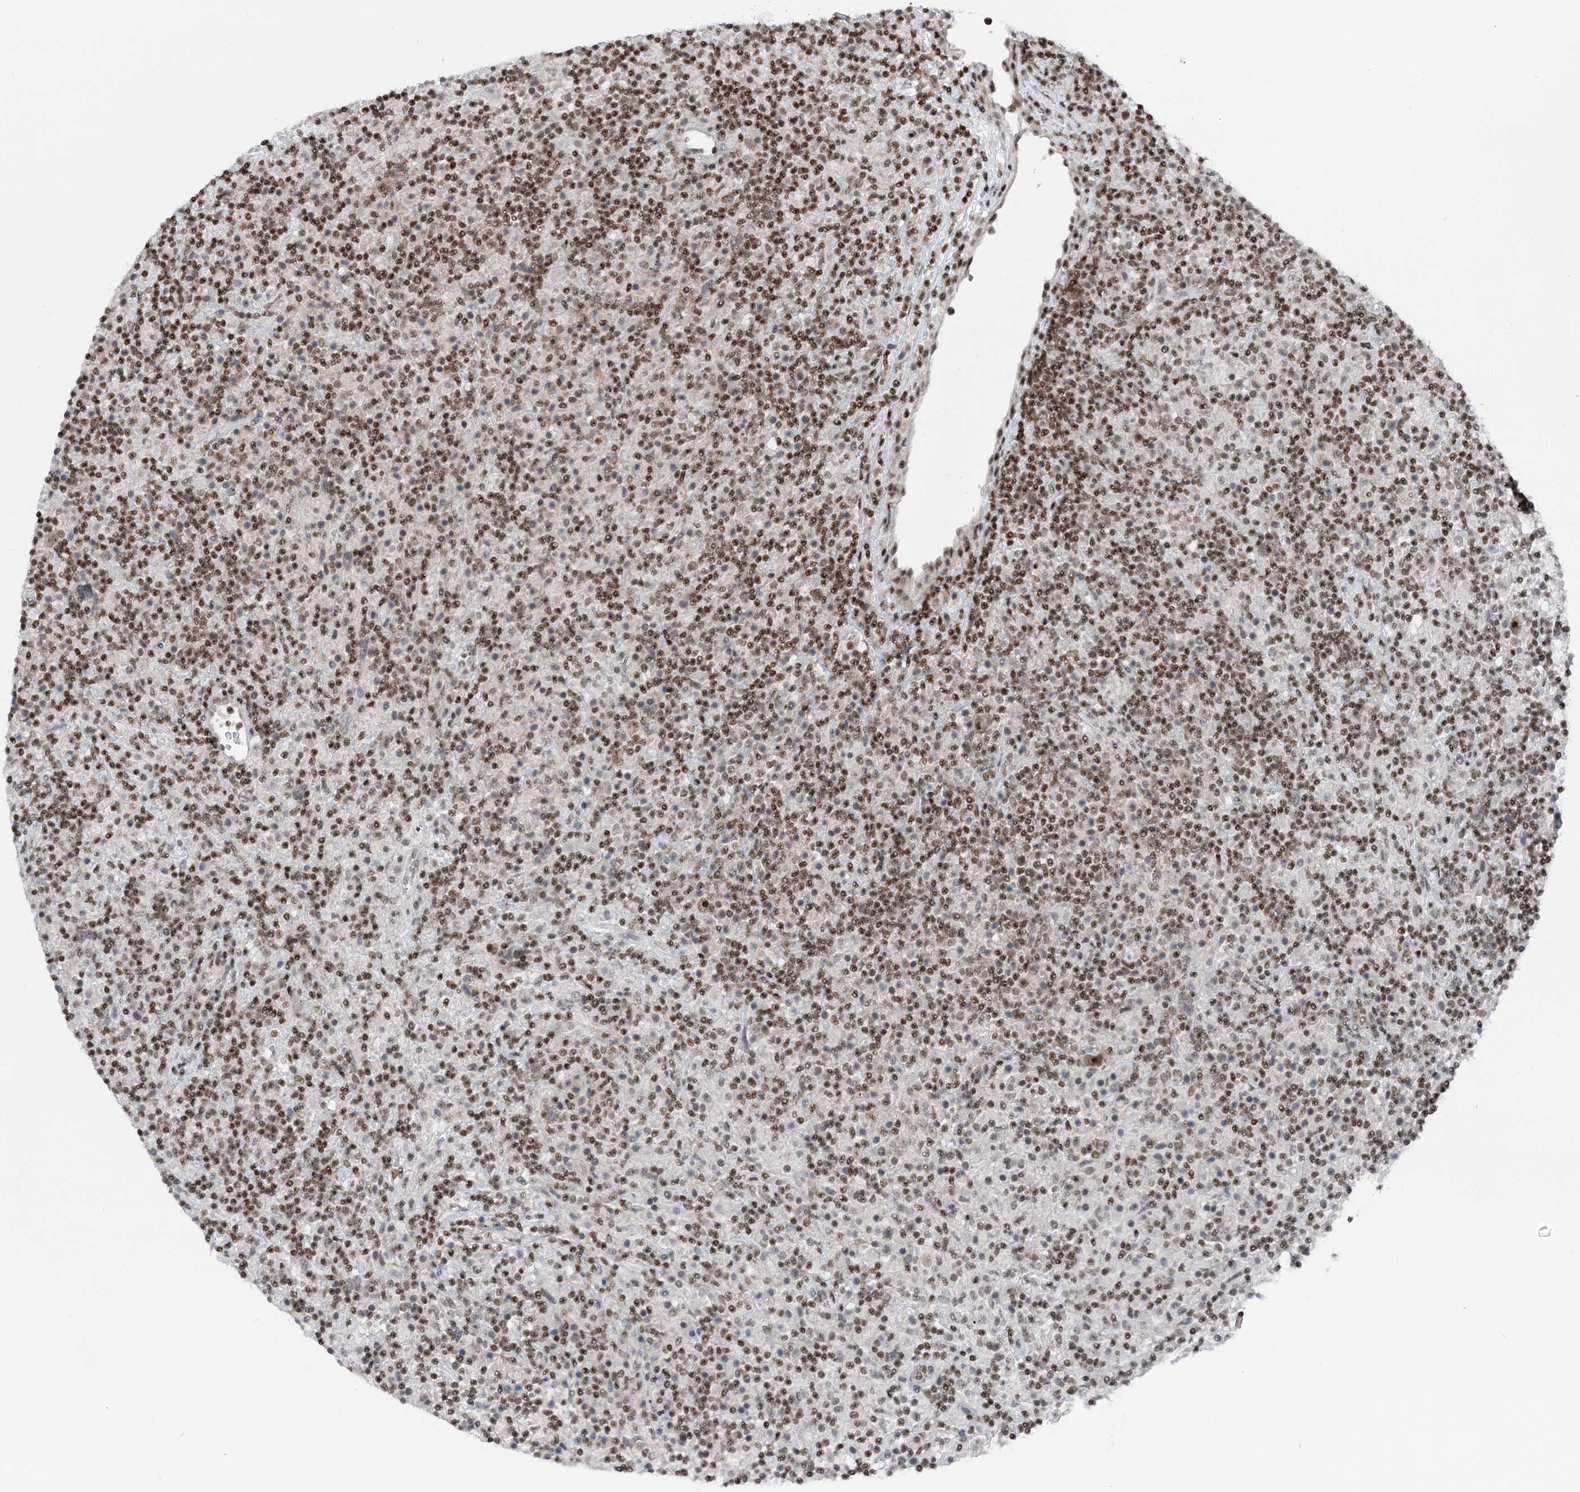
{"staining": {"intensity": "moderate", "quantity": ">75%", "location": "nuclear"}, "tissue": "lymphoma", "cell_type": "Tumor cells", "image_type": "cancer", "snomed": [{"axis": "morphology", "description": "Hodgkin's disease, NOS"}, {"axis": "topography", "description": "Lymph node"}], "caption": "This is a histology image of immunohistochemistry (IHC) staining of Hodgkin's disease, which shows moderate positivity in the nuclear of tumor cells.", "gene": "CGGBP1", "patient": {"sex": "male", "age": 70}}